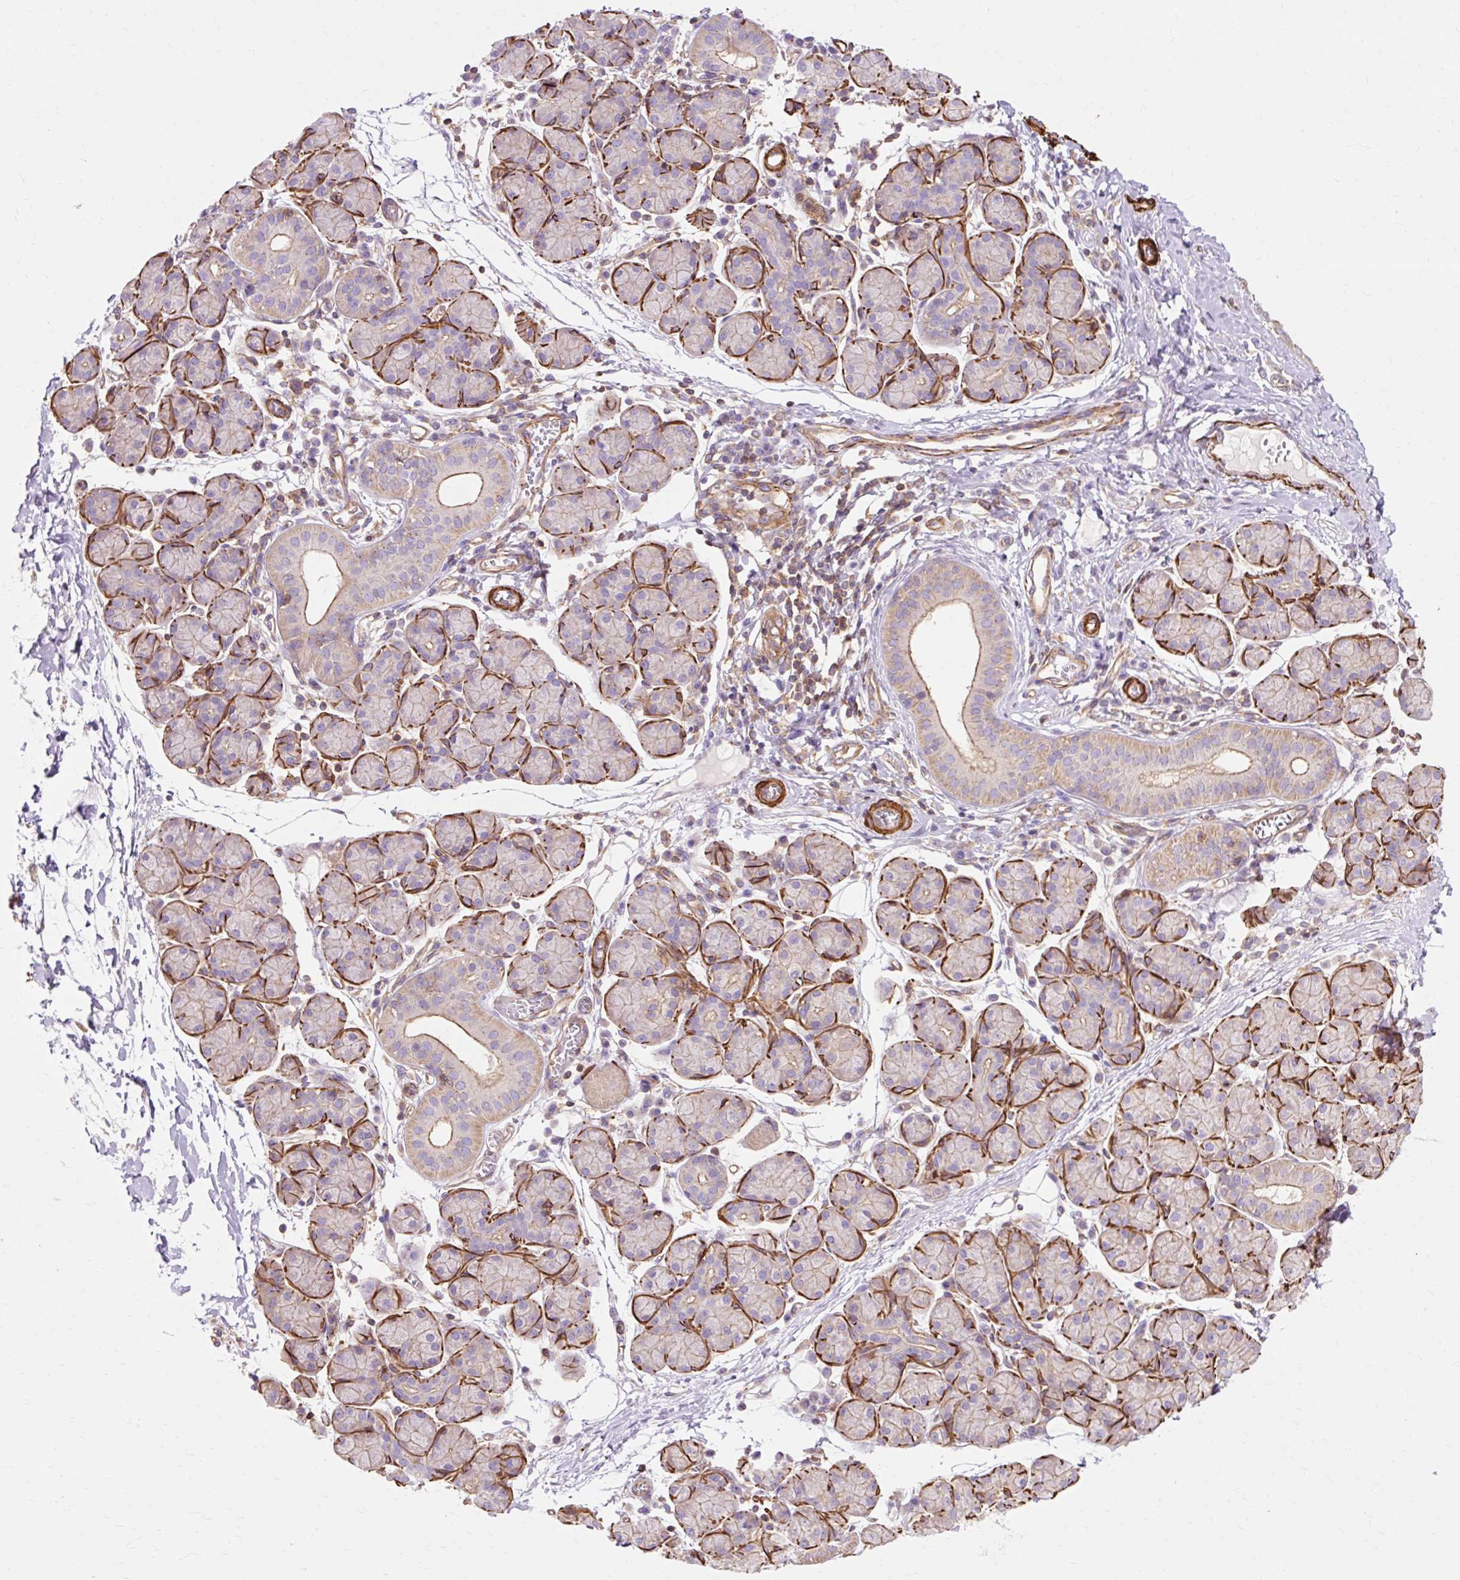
{"staining": {"intensity": "moderate", "quantity": "<25%", "location": "cytoplasmic/membranous"}, "tissue": "salivary gland", "cell_type": "Glandular cells", "image_type": "normal", "snomed": [{"axis": "morphology", "description": "Normal tissue, NOS"}, {"axis": "morphology", "description": "Inflammation, NOS"}, {"axis": "topography", "description": "Lymph node"}, {"axis": "topography", "description": "Salivary gland"}], "caption": "An immunohistochemistry histopathology image of unremarkable tissue is shown. Protein staining in brown labels moderate cytoplasmic/membranous positivity in salivary gland within glandular cells. (DAB IHC with brightfield microscopy, high magnification).", "gene": "TBC1D2B", "patient": {"sex": "male", "age": 3}}